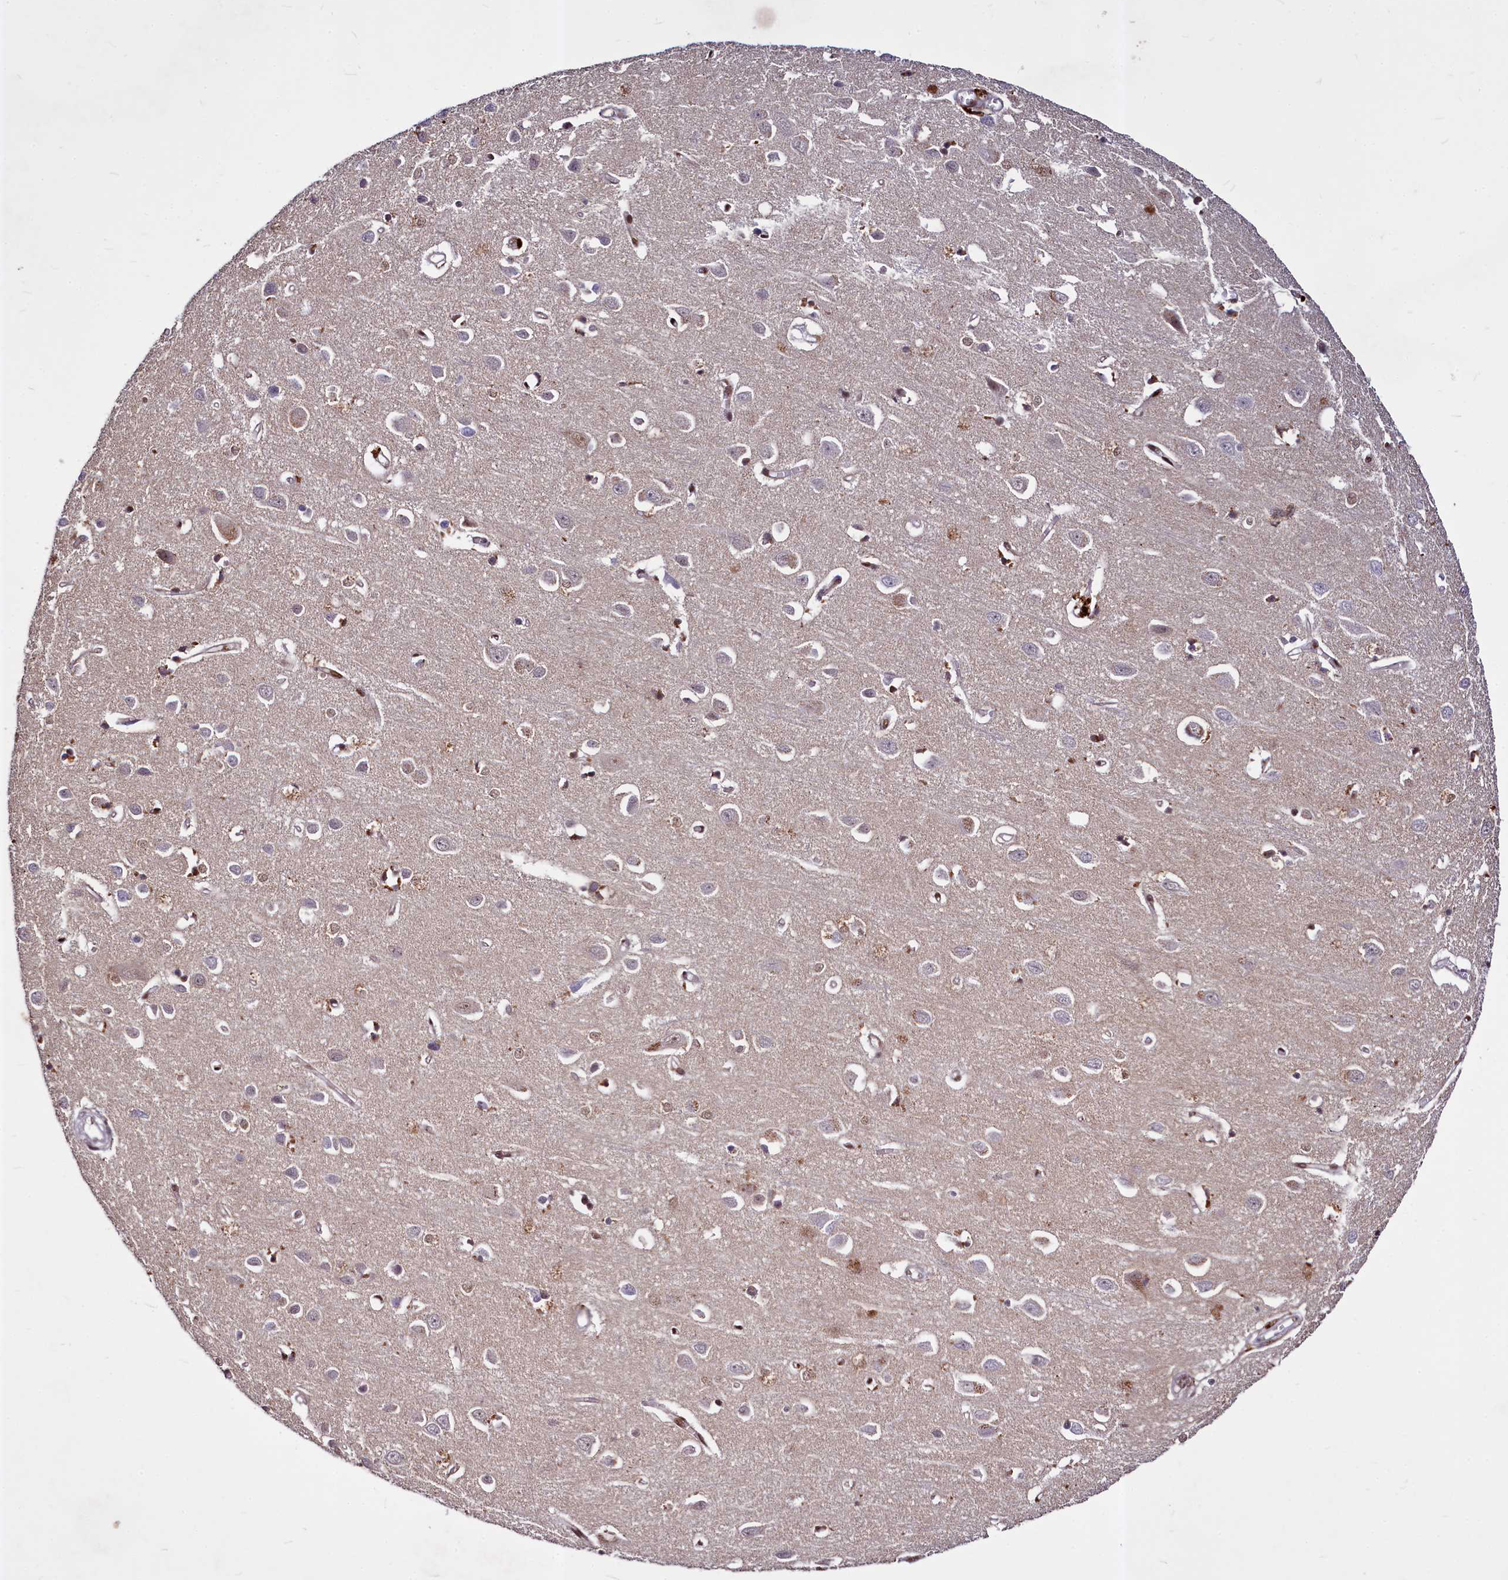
{"staining": {"intensity": "moderate", "quantity": ">75%", "location": "nuclear"}, "tissue": "cerebral cortex", "cell_type": "Endothelial cells", "image_type": "normal", "snomed": [{"axis": "morphology", "description": "Normal tissue, NOS"}, {"axis": "topography", "description": "Cerebral cortex"}], "caption": "Endothelial cells show medium levels of moderate nuclear positivity in approximately >75% of cells in benign human cerebral cortex. (DAB (3,3'-diaminobenzidine) IHC with brightfield microscopy, high magnification).", "gene": "MAML2", "patient": {"sex": "female", "age": 64}}